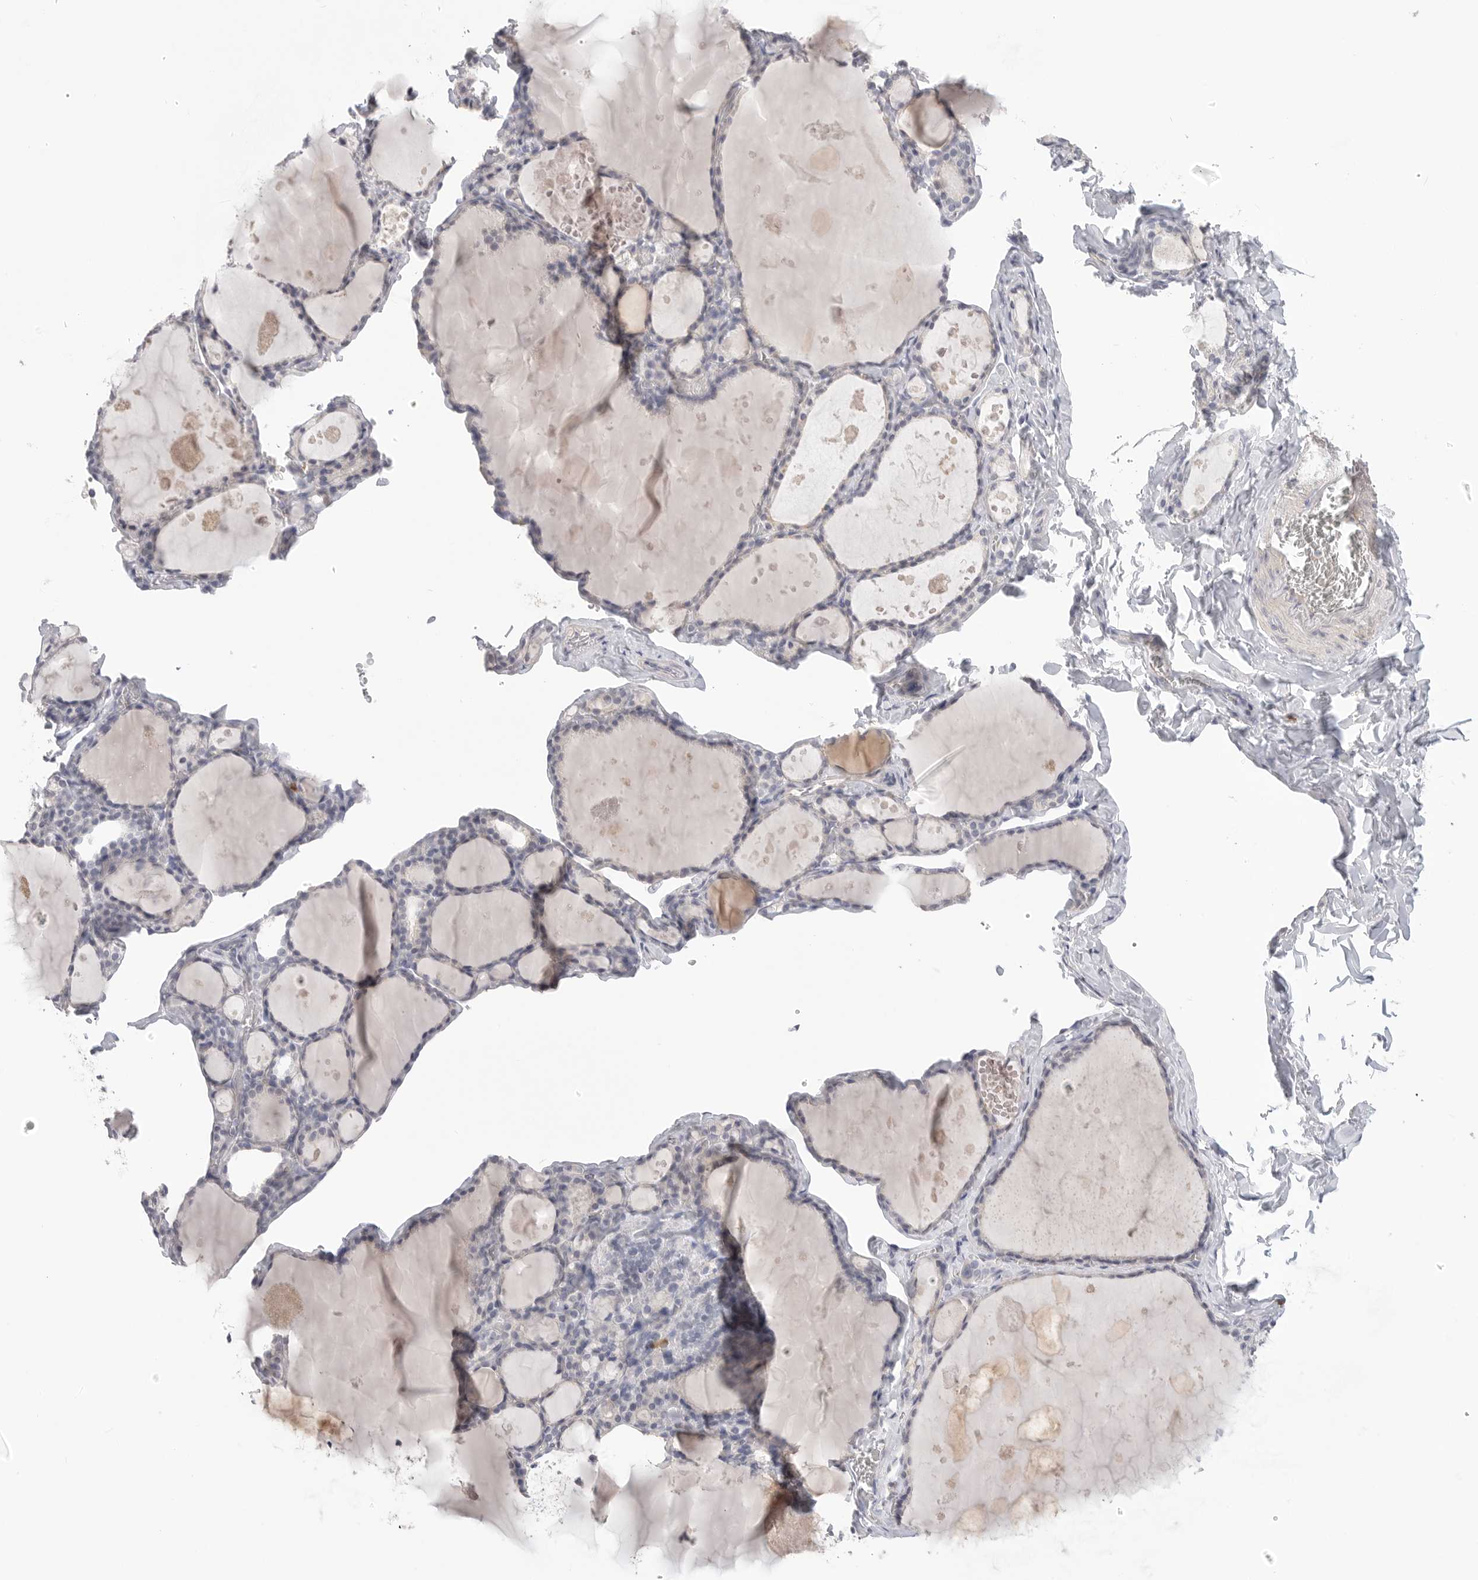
{"staining": {"intensity": "negative", "quantity": "none", "location": "none"}, "tissue": "thyroid gland", "cell_type": "Glandular cells", "image_type": "normal", "snomed": [{"axis": "morphology", "description": "Normal tissue, NOS"}, {"axis": "topography", "description": "Thyroid gland"}], "caption": "Immunohistochemistry (IHC) photomicrograph of benign thyroid gland stained for a protein (brown), which exhibits no expression in glandular cells. The staining is performed using DAB brown chromogen with nuclei counter-stained in using hematoxylin.", "gene": "FBN2", "patient": {"sex": "male", "age": 56}}